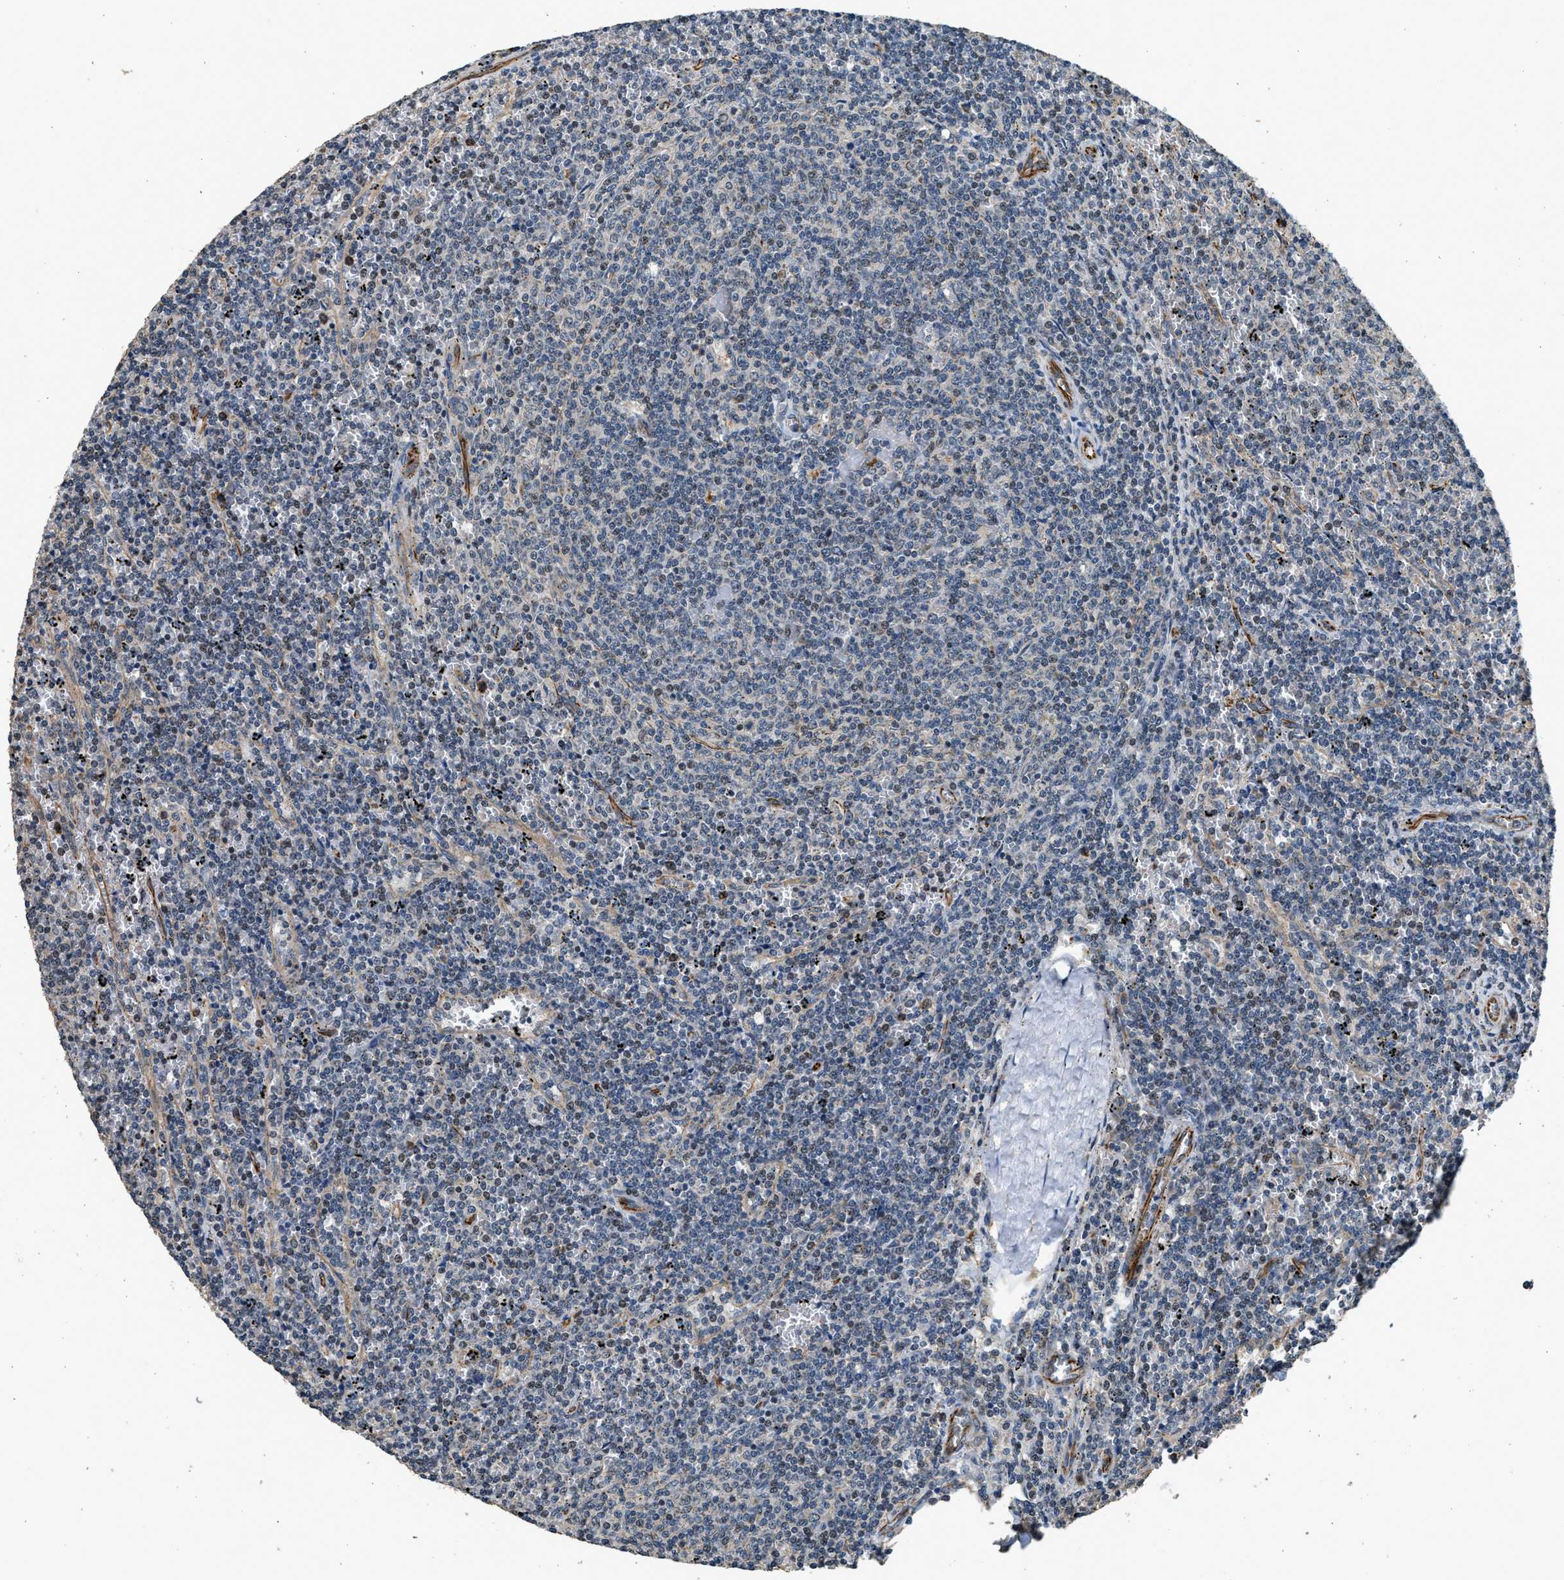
{"staining": {"intensity": "weak", "quantity": "<25%", "location": "nuclear"}, "tissue": "lymphoma", "cell_type": "Tumor cells", "image_type": "cancer", "snomed": [{"axis": "morphology", "description": "Malignant lymphoma, non-Hodgkin's type, Low grade"}, {"axis": "topography", "description": "Spleen"}], "caption": "Malignant lymphoma, non-Hodgkin's type (low-grade) was stained to show a protein in brown. There is no significant expression in tumor cells.", "gene": "PCLO", "patient": {"sex": "female", "age": 50}}